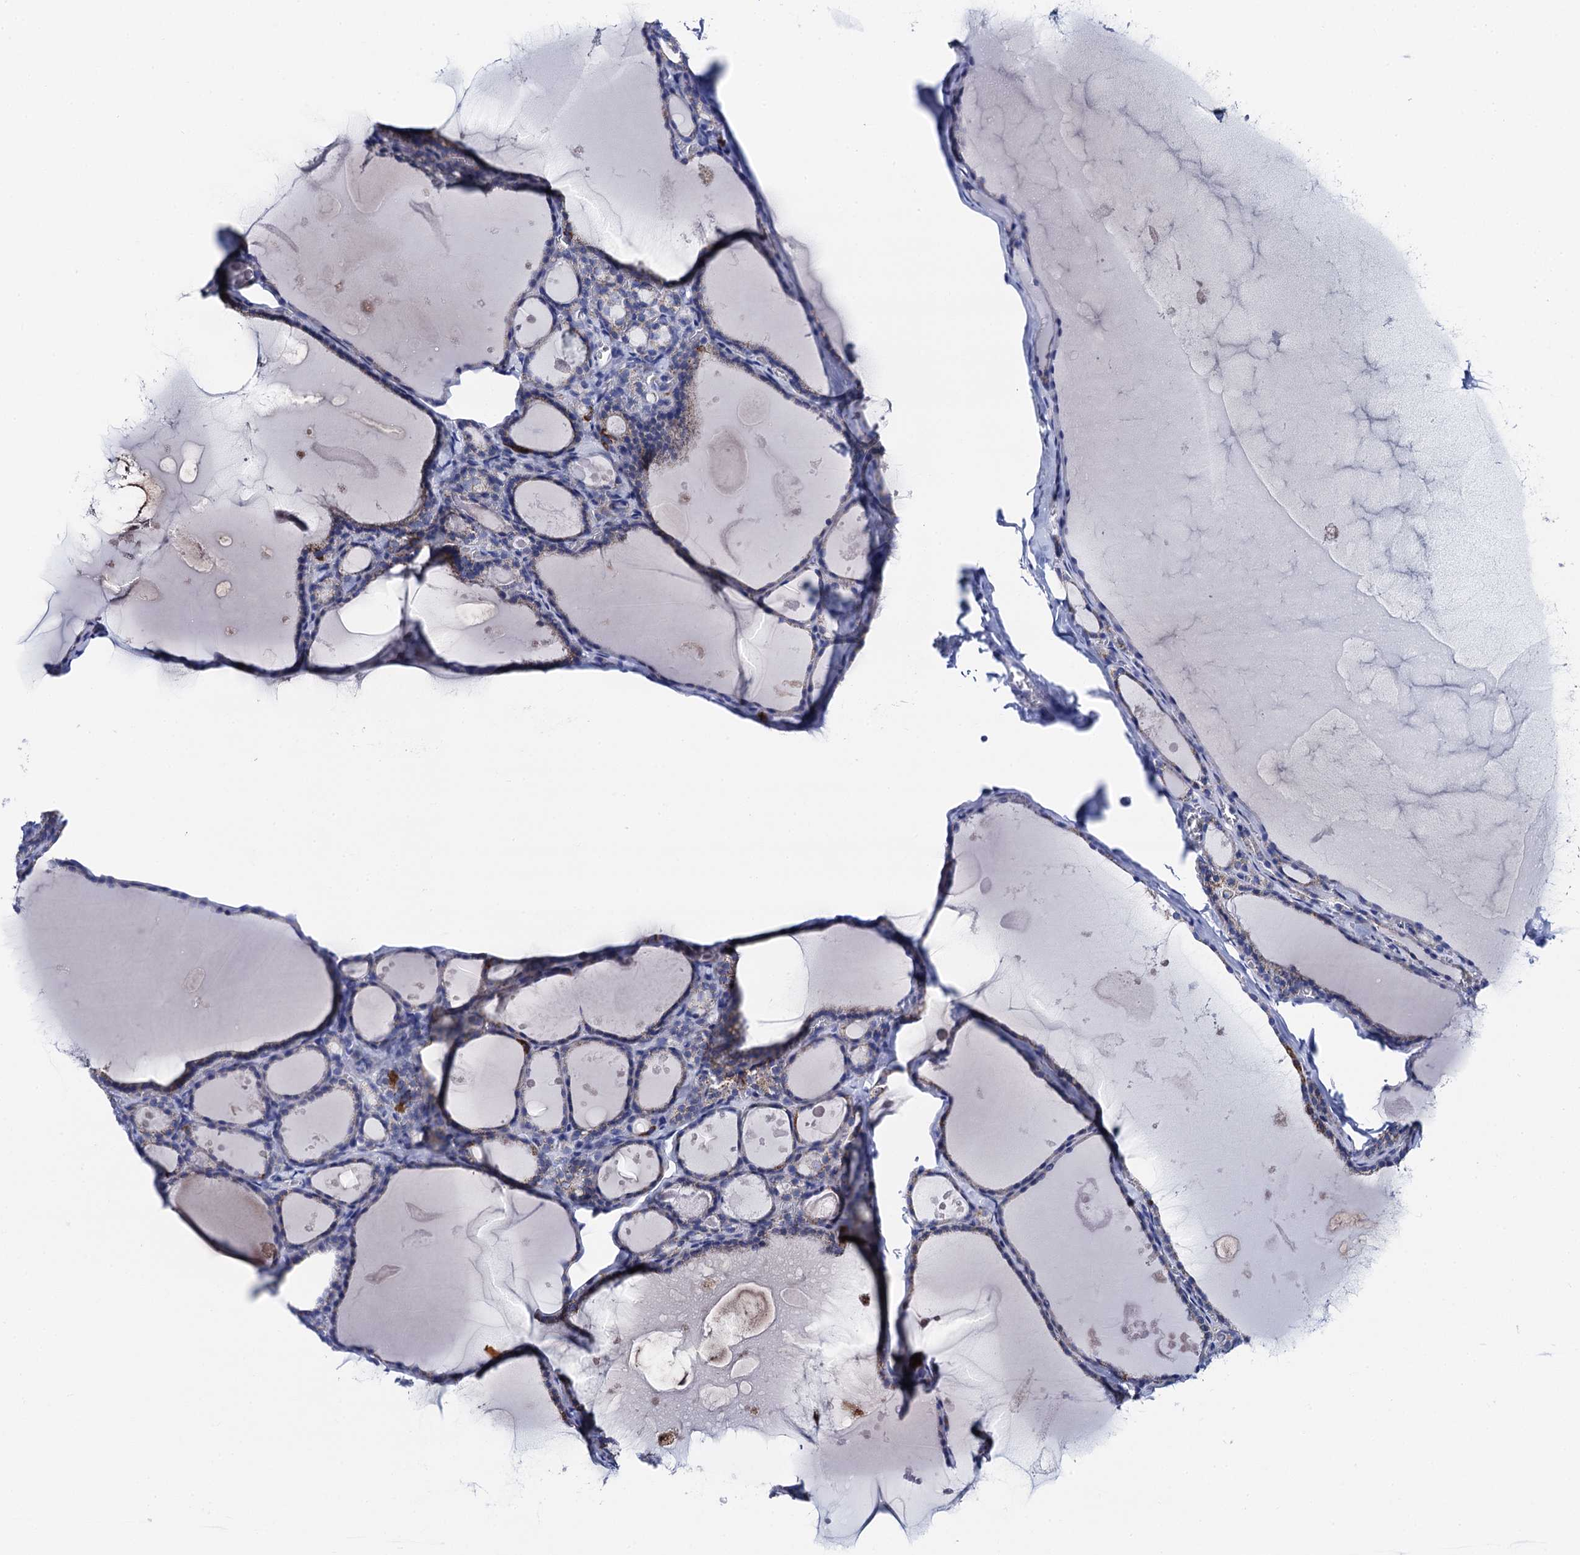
{"staining": {"intensity": "moderate", "quantity": "<25%", "location": "cytoplasmic/membranous"}, "tissue": "thyroid gland", "cell_type": "Glandular cells", "image_type": "normal", "snomed": [{"axis": "morphology", "description": "Normal tissue, NOS"}, {"axis": "topography", "description": "Thyroid gland"}], "caption": "Protein expression analysis of normal thyroid gland reveals moderate cytoplasmic/membranous expression in approximately <25% of glandular cells. The protein of interest is stained brown, and the nuclei are stained in blue (DAB IHC with brightfield microscopy, high magnification).", "gene": "ACADSB", "patient": {"sex": "male", "age": 56}}